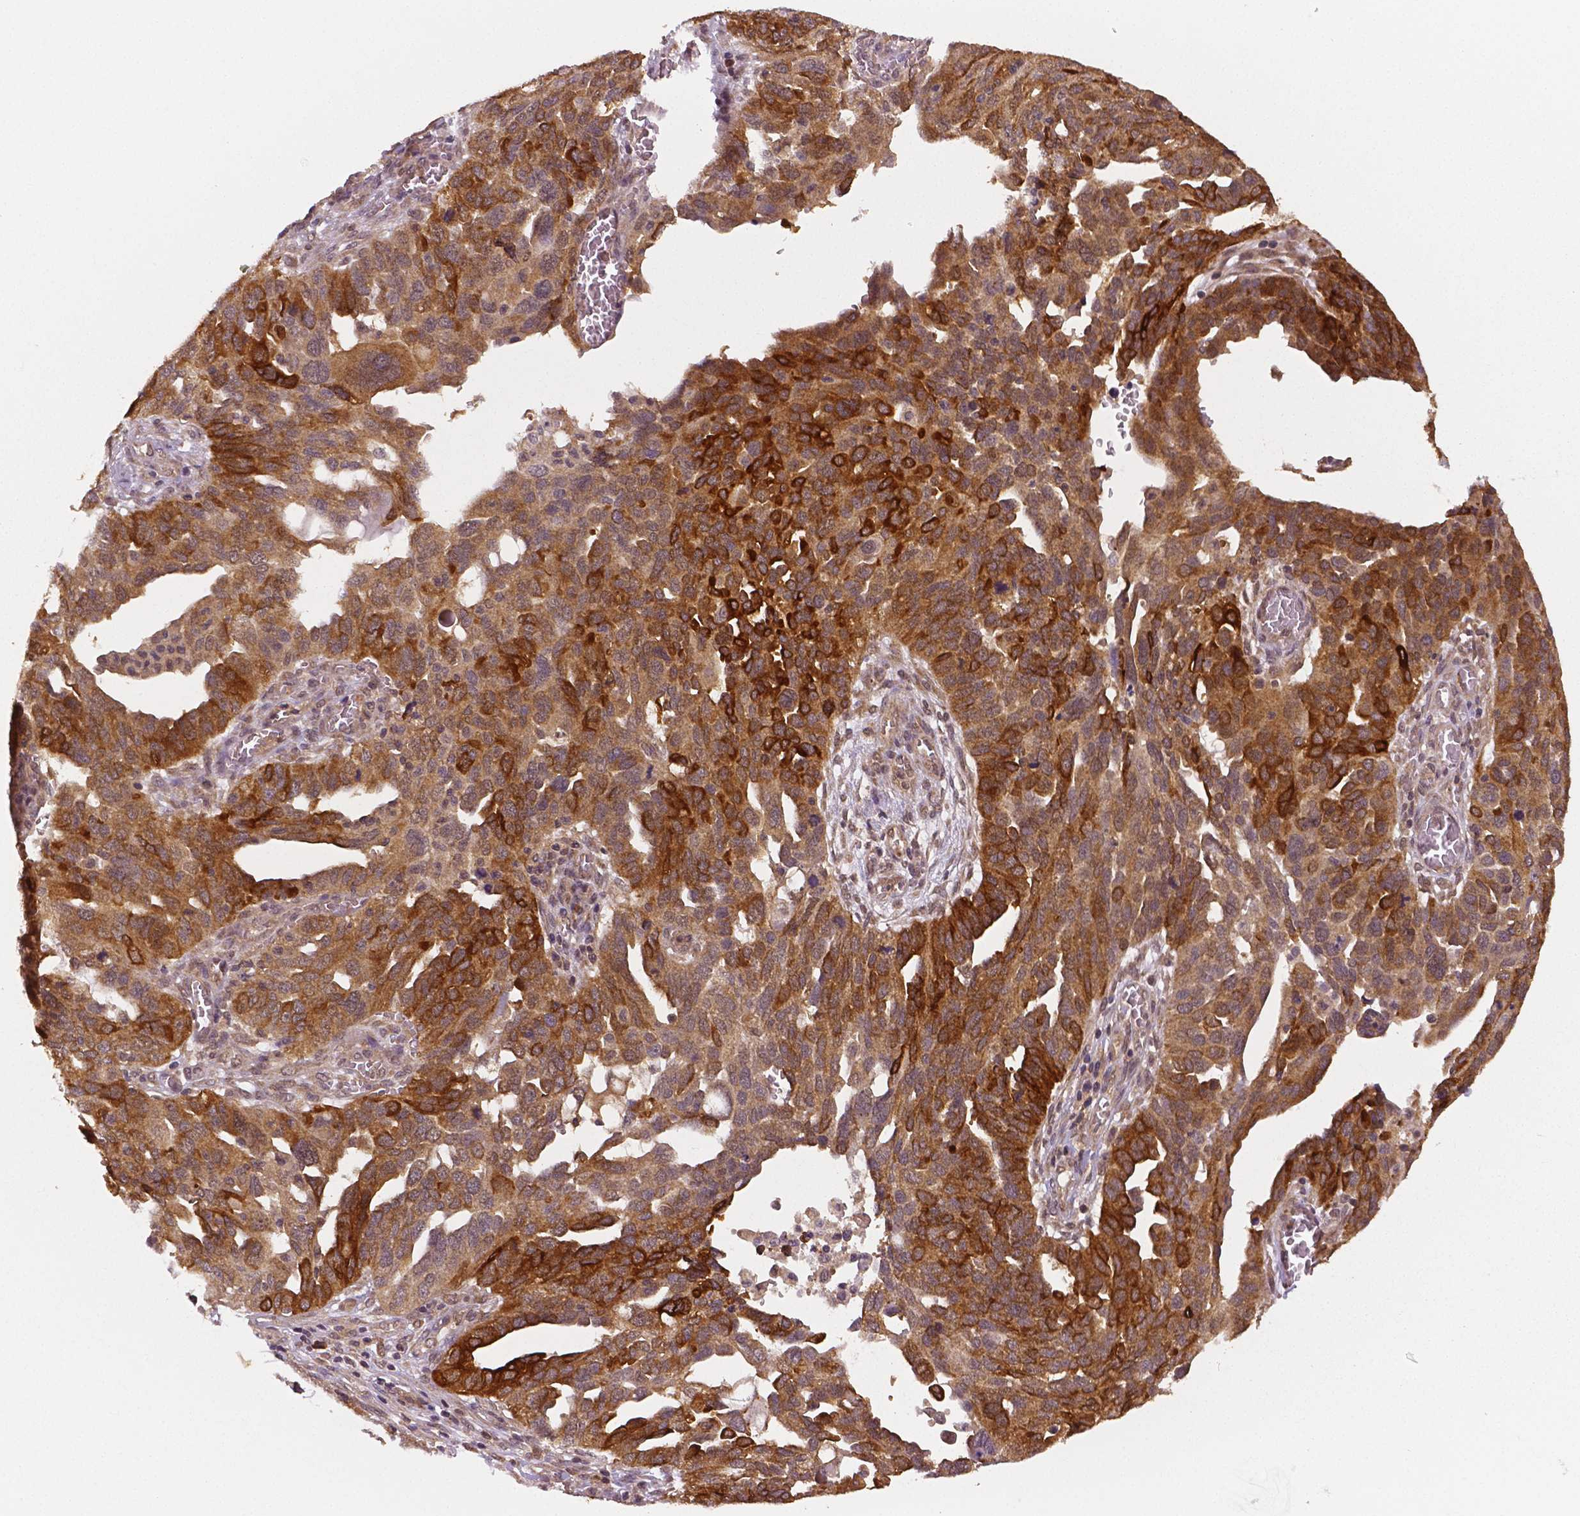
{"staining": {"intensity": "moderate", "quantity": ">75%", "location": "cytoplasmic/membranous"}, "tissue": "ovarian cancer", "cell_type": "Tumor cells", "image_type": "cancer", "snomed": [{"axis": "morphology", "description": "Carcinoma, endometroid"}, {"axis": "topography", "description": "Soft tissue"}, {"axis": "topography", "description": "Ovary"}], "caption": "The micrograph exhibits immunohistochemical staining of ovarian cancer (endometroid carcinoma). There is moderate cytoplasmic/membranous positivity is appreciated in approximately >75% of tumor cells.", "gene": "STAT3", "patient": {"sex": "female", "age": 52}}